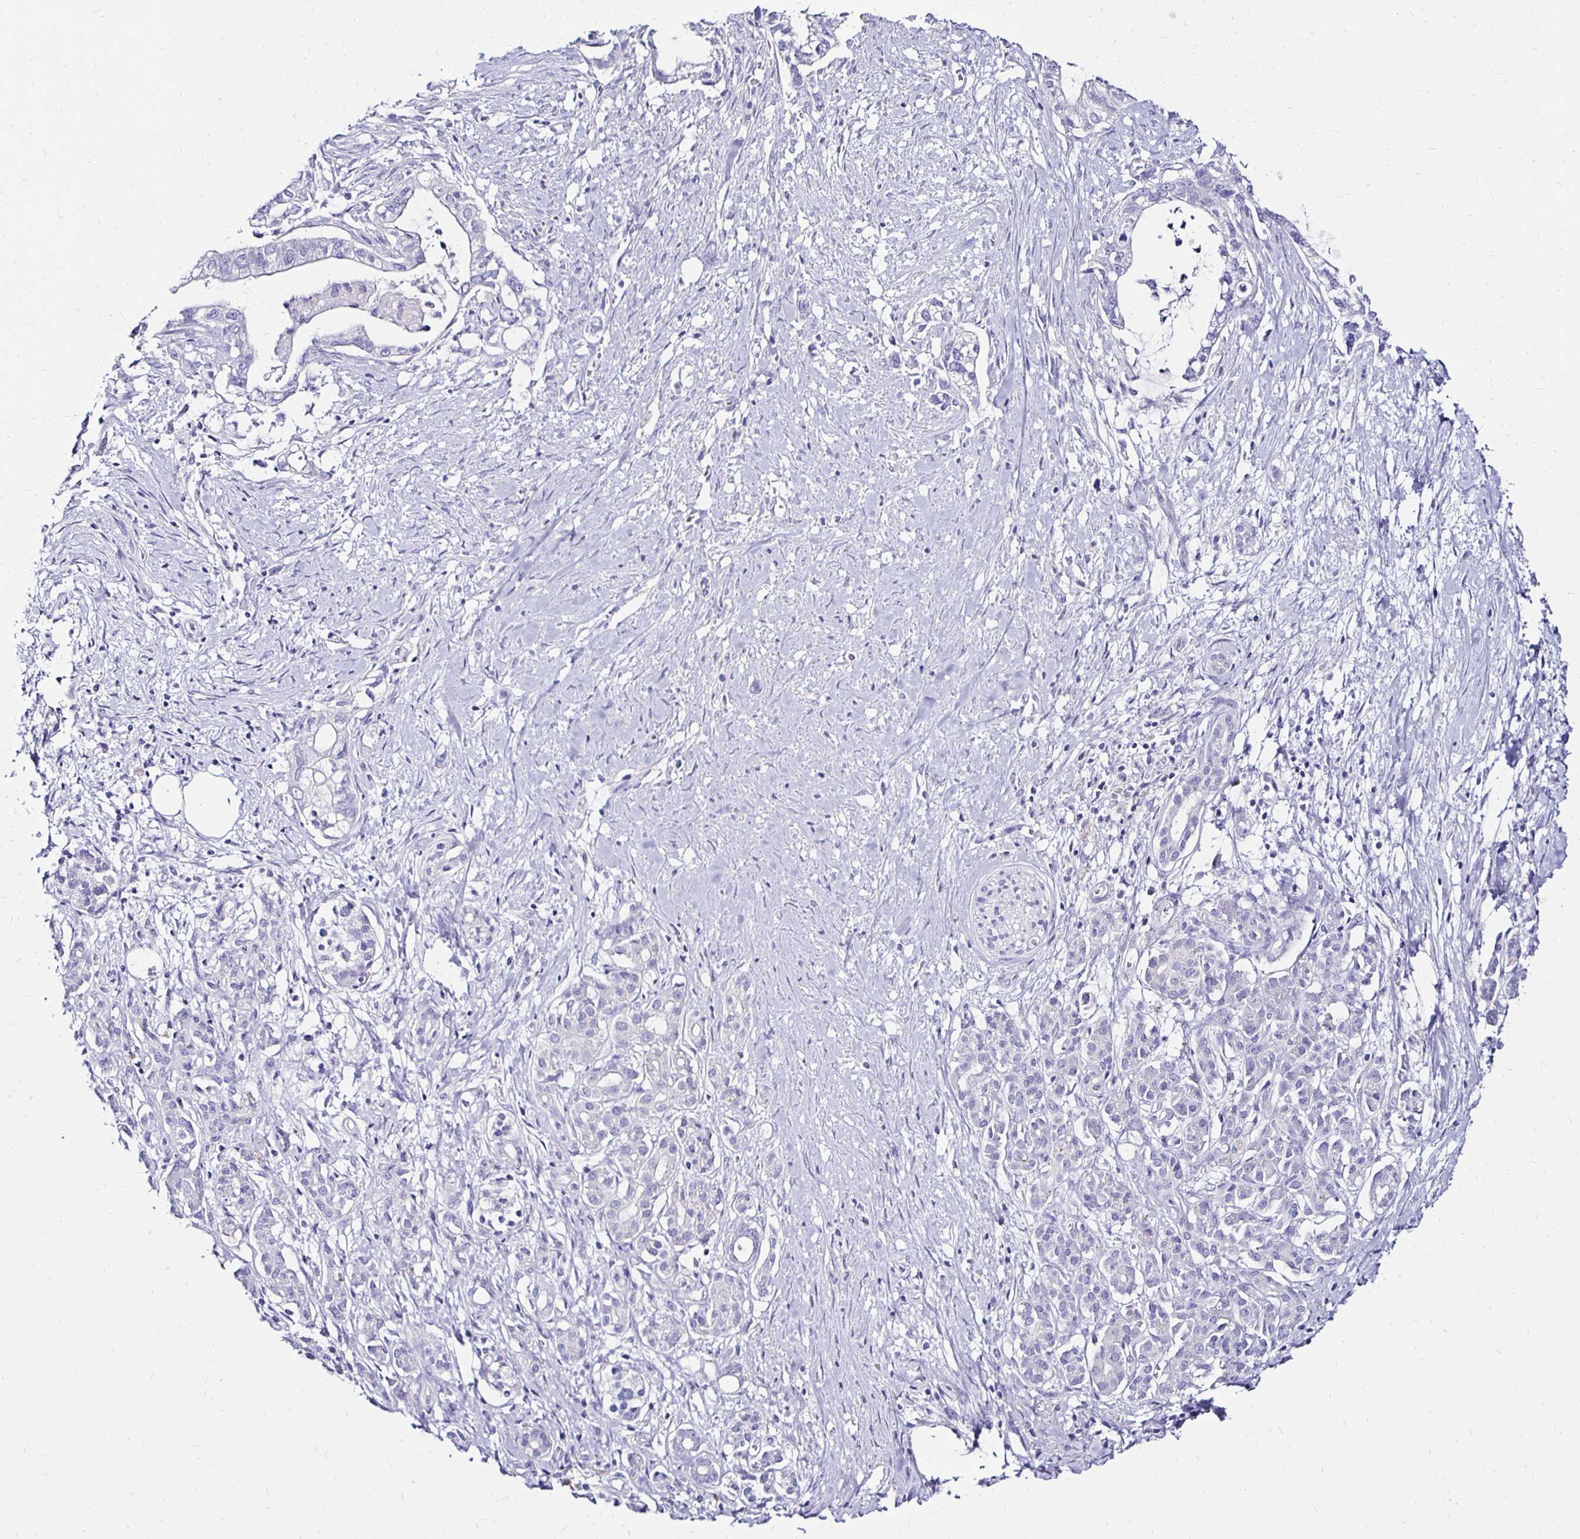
{"staining": {"intensity": "negative", "quantity": "none", "location": "none"}, "tissue": "pancreatic cancer", "cell_type": "Tumor cells", "image_type": "cancer", "snomed": [{"axis": "morphology", "description": "Adenocarcinoma, NOS"}, {"axis": "topography", "description": "Pancreas"}], "caption": "Immunohistochemistry (IHC) of pancreatic cancer demonstrates no positivity in tumor cells. (Brightfield microscopy of DAB immunohistochemistry (IHC) at high magnification).", "gene": "KCNT1", "patient": {"sex": "male", "age": 70}}